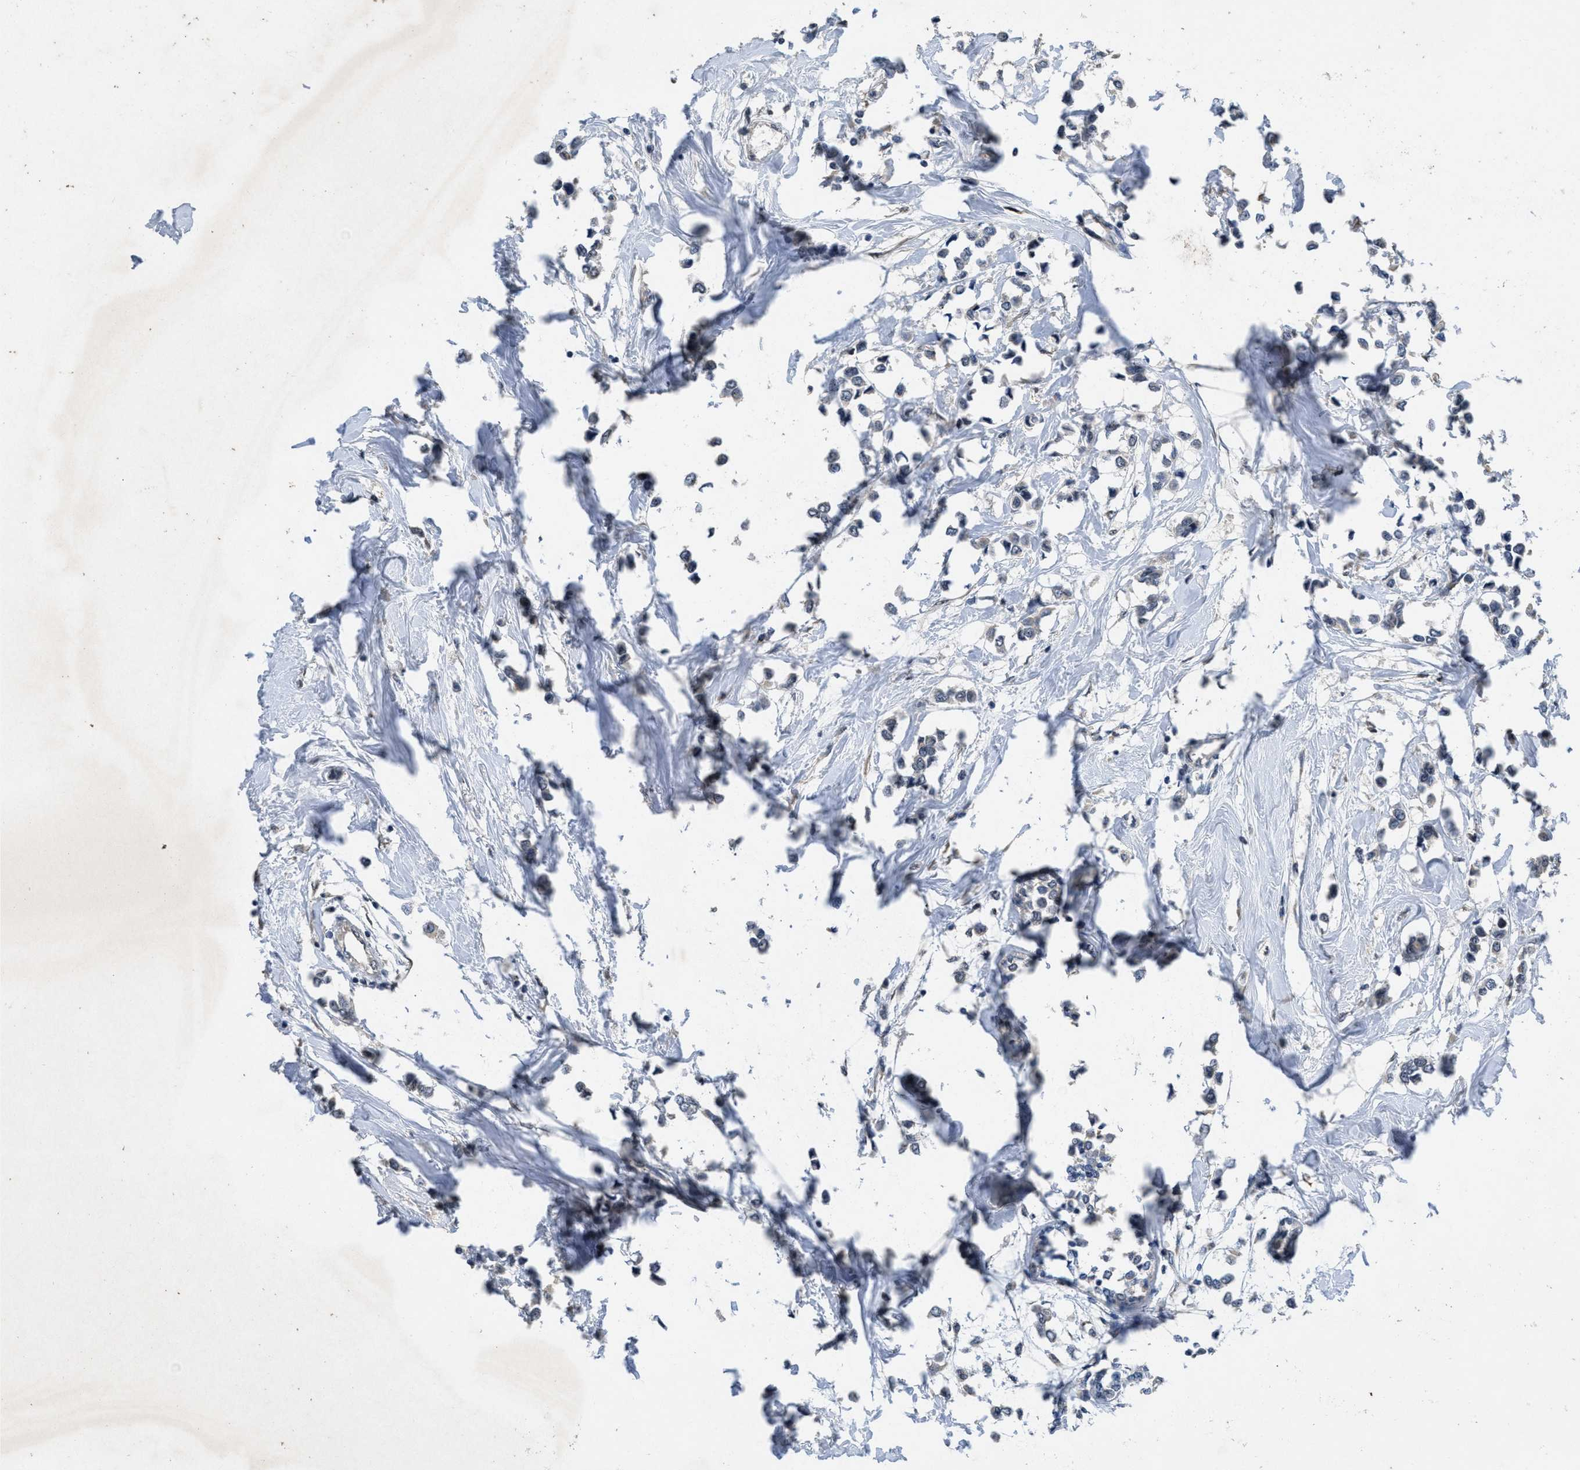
{"staining": {"intensity": "negative", "quantity": "none", "location": "none"}, "tissue": "breast cancer", "cell_type": "Tumor cells", "image_type": "cancer", "snomed": [{"axis": "morphology", "description": "Lobular carcinoma"}, {"axis": "topography", "description": "Breast"}], "caption": "The photomicrograph exhibits no staining of tumor cells in breast lobular carcinoma.", "gene": "PAPOLG", "patient": {"sex": "female", "age": 51}}